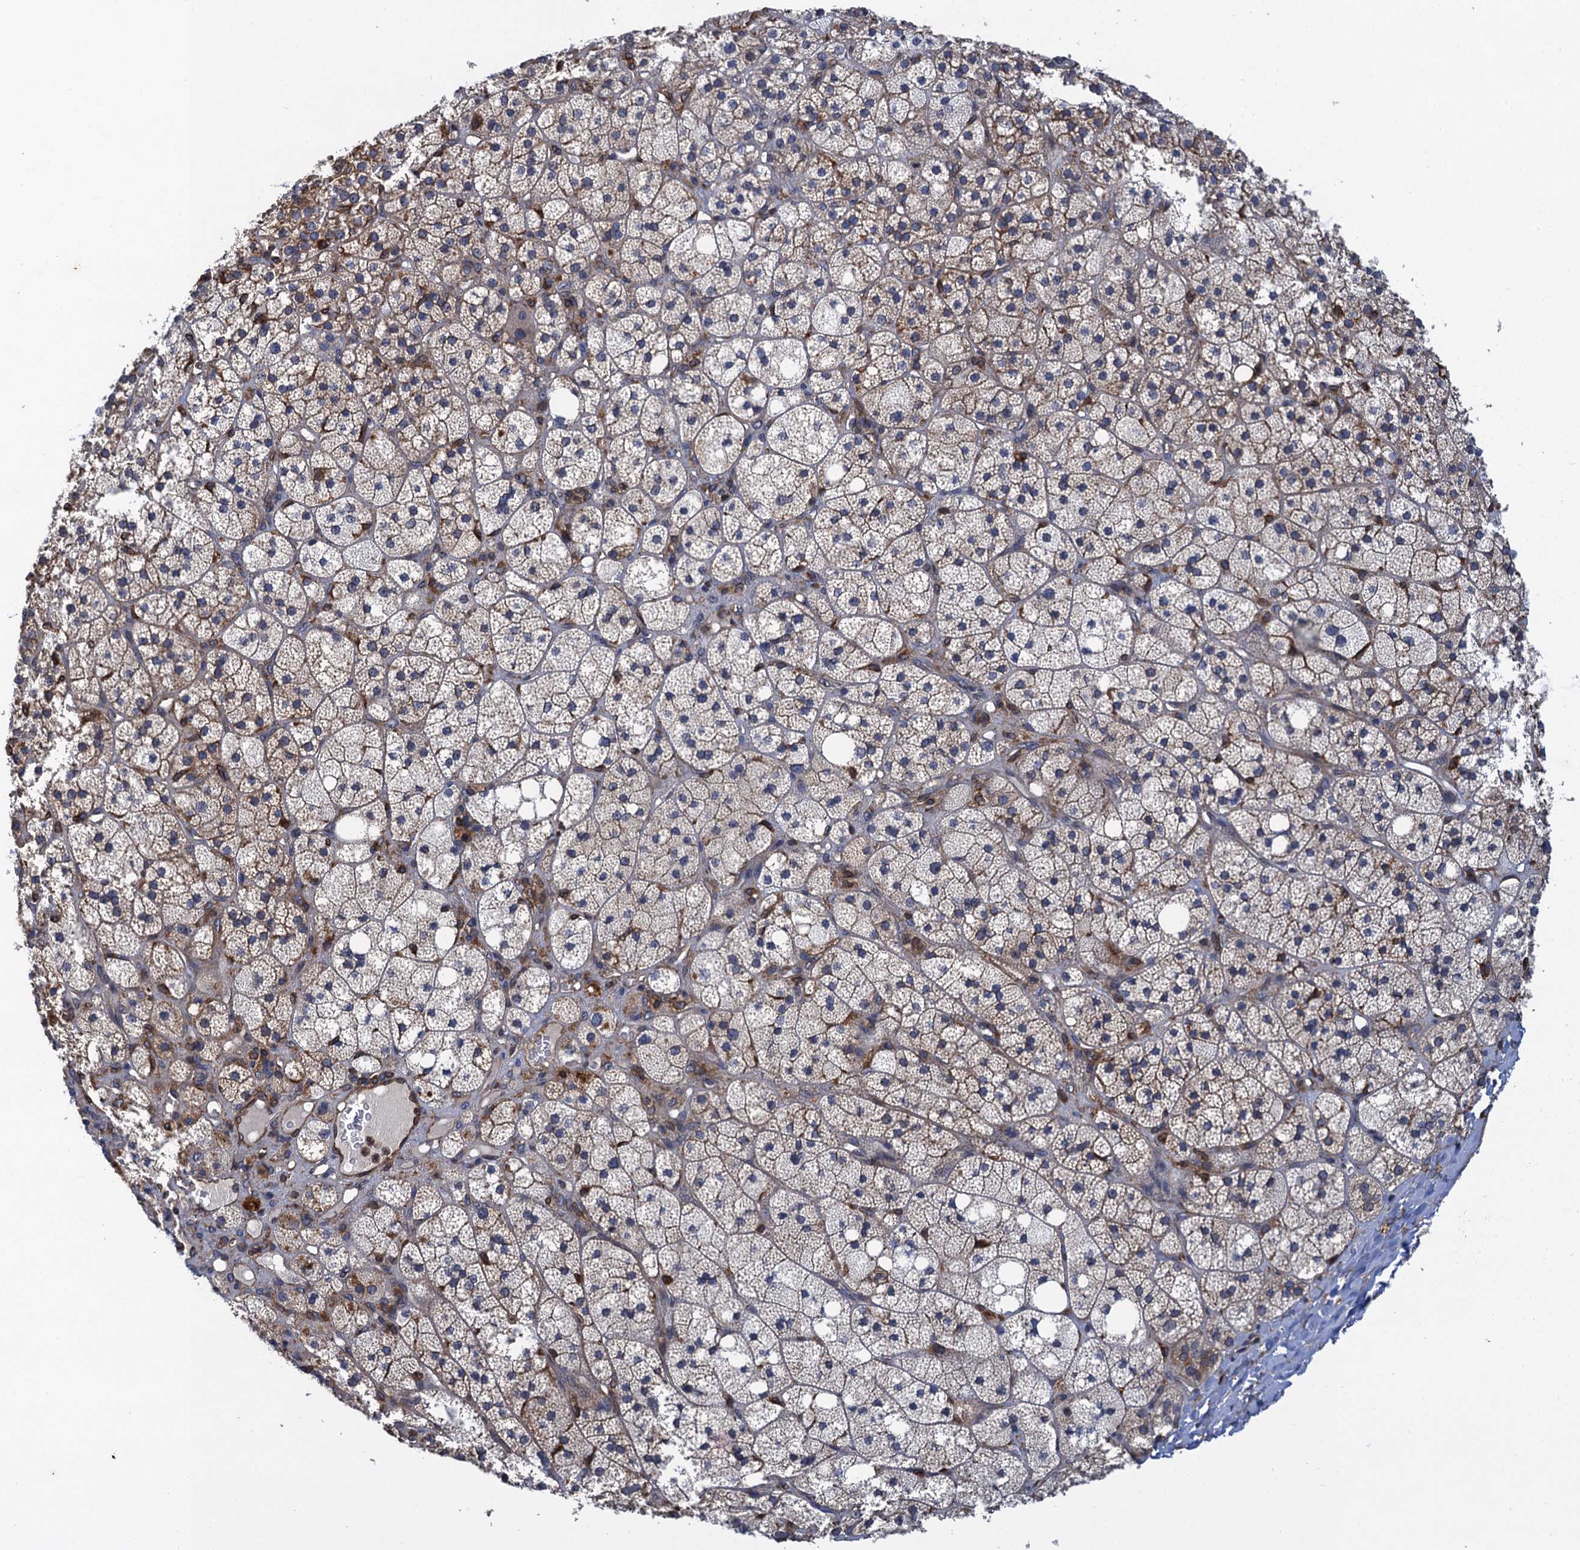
{"staining": {"intensity": "weak", "quantity": "25%-75%", "location": "cytoplasmic/membranous"}, "tissue": "adrenal gland", "cell_type": "Glandular cells", "image_type": "normal", "snomed": [{"axis": "morphology", "description": "Normal tissue, NOS"}, {"axis": "topography", "description": "Adrenal gland"}], "caption": "The photomicrograph shows a brown stain indicating the presence of a protein in the cytoplasmic/membranous of glandular cells in adrenal gland.", "gene": "ARMC5", "patient": {"sex": "male", "age": 61}}